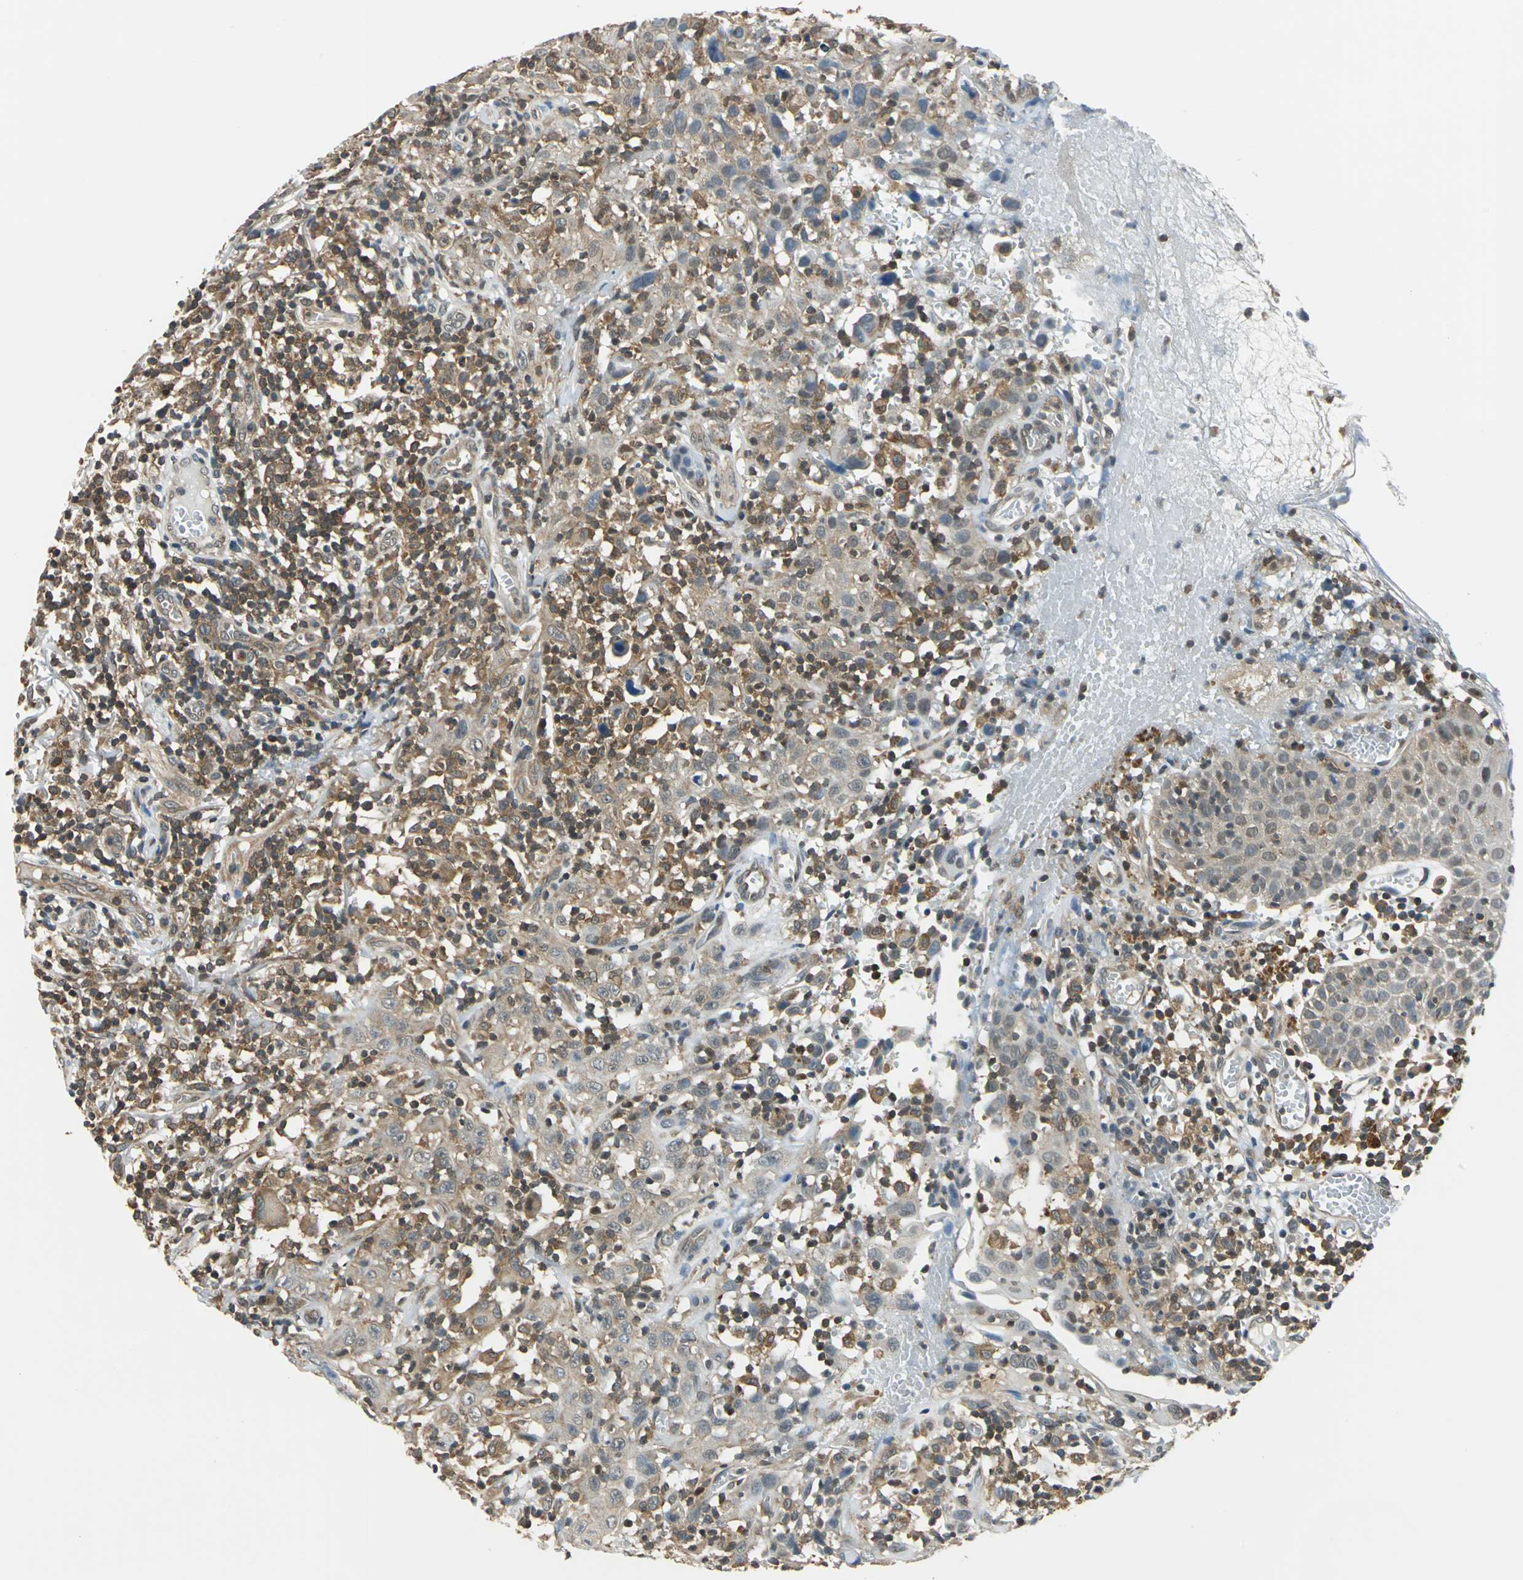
{"staining": {"intensity": "moderate", "quantity": "25%-75%", "location": "cytoplasmic/membranous"}, "tissue": "thyroid cancer", "cell_type": "Tumor cells", "image_type": "cancer", "snomed": [{"axis": "morphology", "description": "Carcinoma, NOS"}, {"axis": "topography", "description": "Thyroid gland"}], "caption": "Immunohistochemistry image of neoplastic tissue: human thyroid cancer (carcinoma) stained using immunohistochemistry exhibits medium levels of moderate protein expression localized specifically in the cytoplasmic/membranous of tumor cells, appearing as a cytoplasmic/membranous brown color.", "gene": "ARPC3", "patient": {"sex": "female", "age": 77}}